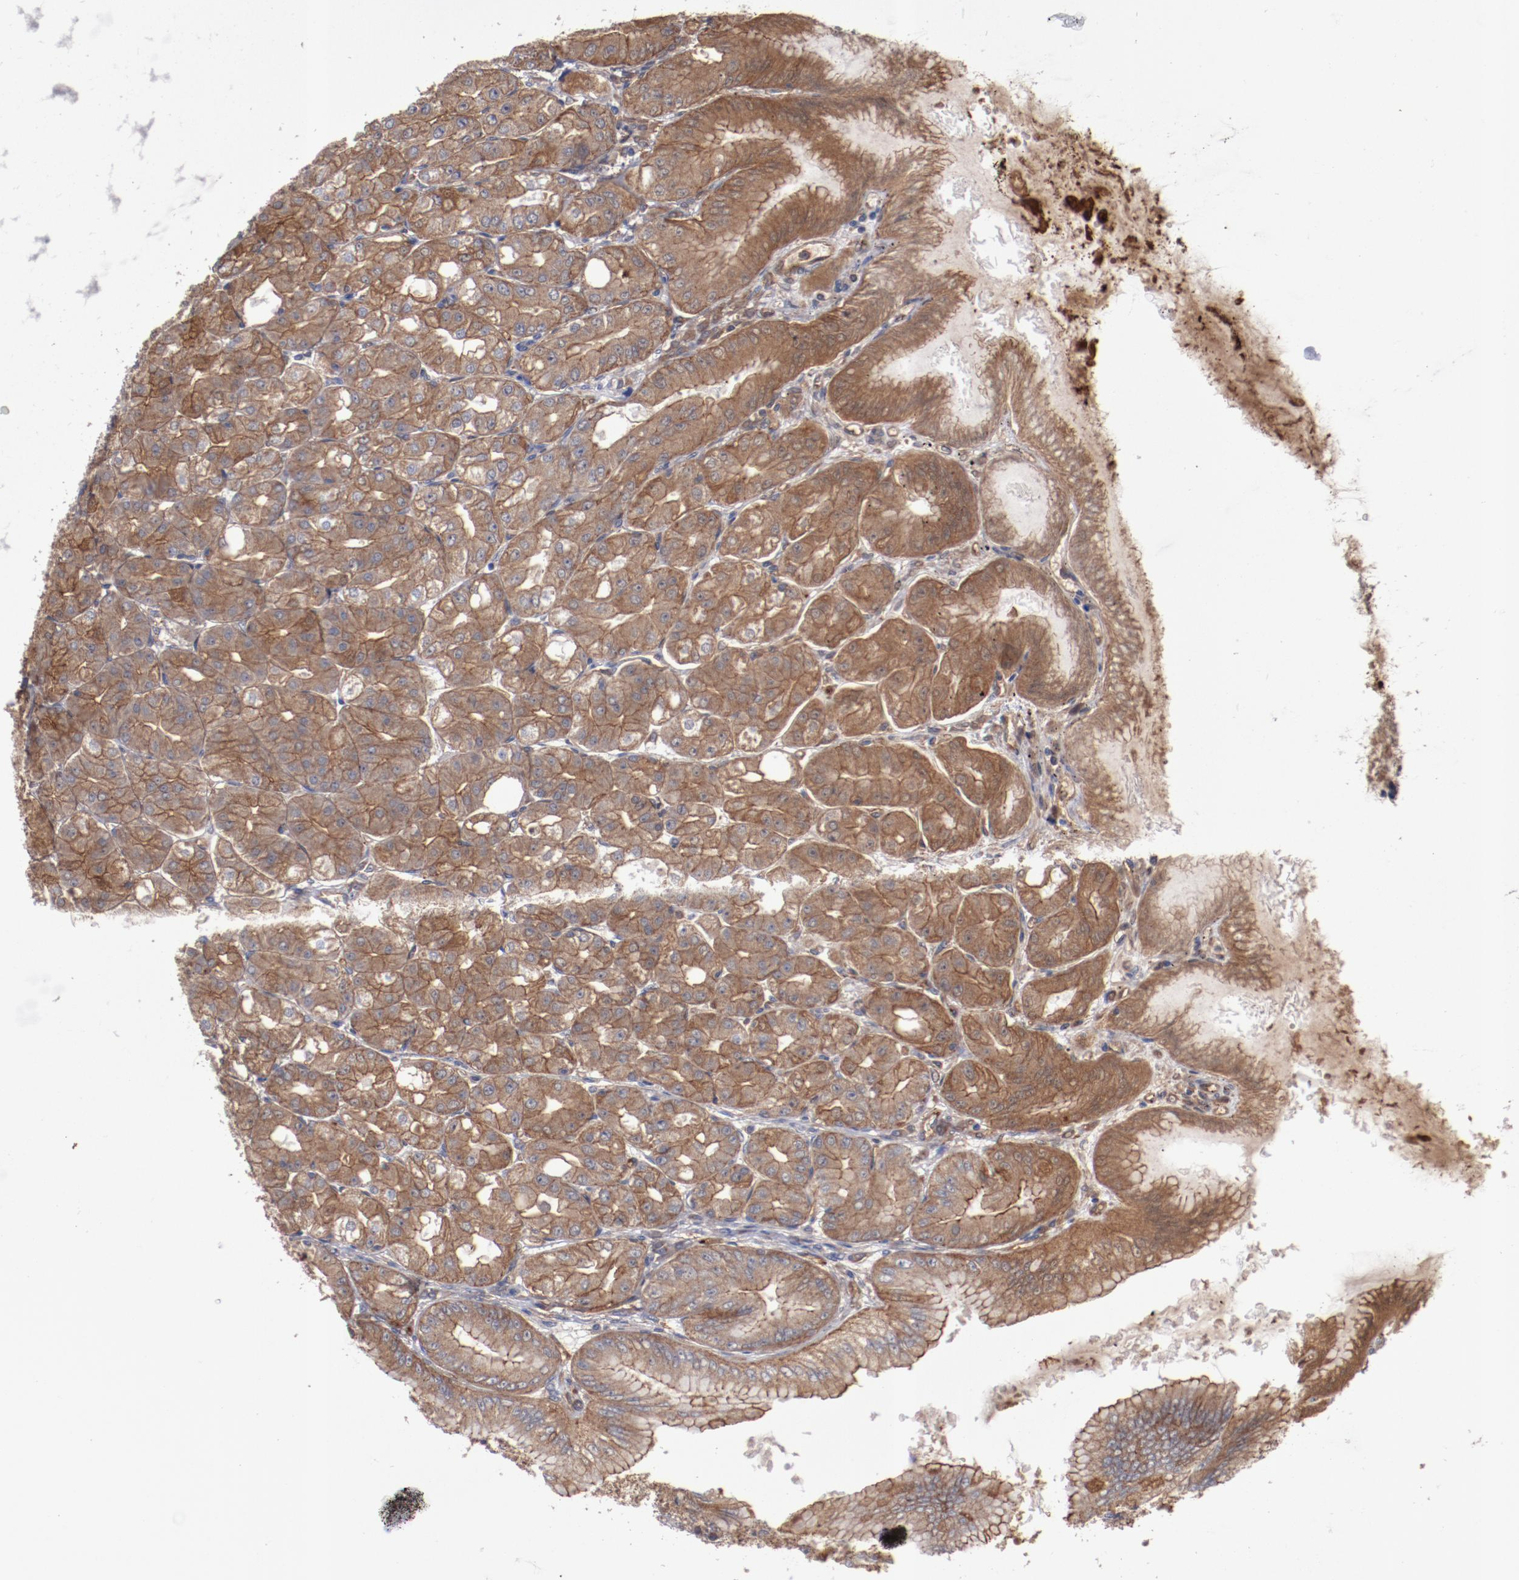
{"staining": {"intensity": "moderate", "quantity": ">75%", "location": "cytoplasmic/membranous"}, "tissue": "stomach", "cell_type": "Glandular cells", "image_type": "normal", "snomed": [{"axis": "morphology", "description": "Normal tissue, NOS"}, {"axis": "topography", "description": "Stomach, lower"}], "caption": "Moderate cytoplasmic/membranous protein positivity is seen in approximately >75% of glandular cells in stomach.", "gene": "DNAAF2", "patient": {"sex": "male", "age": 71}}